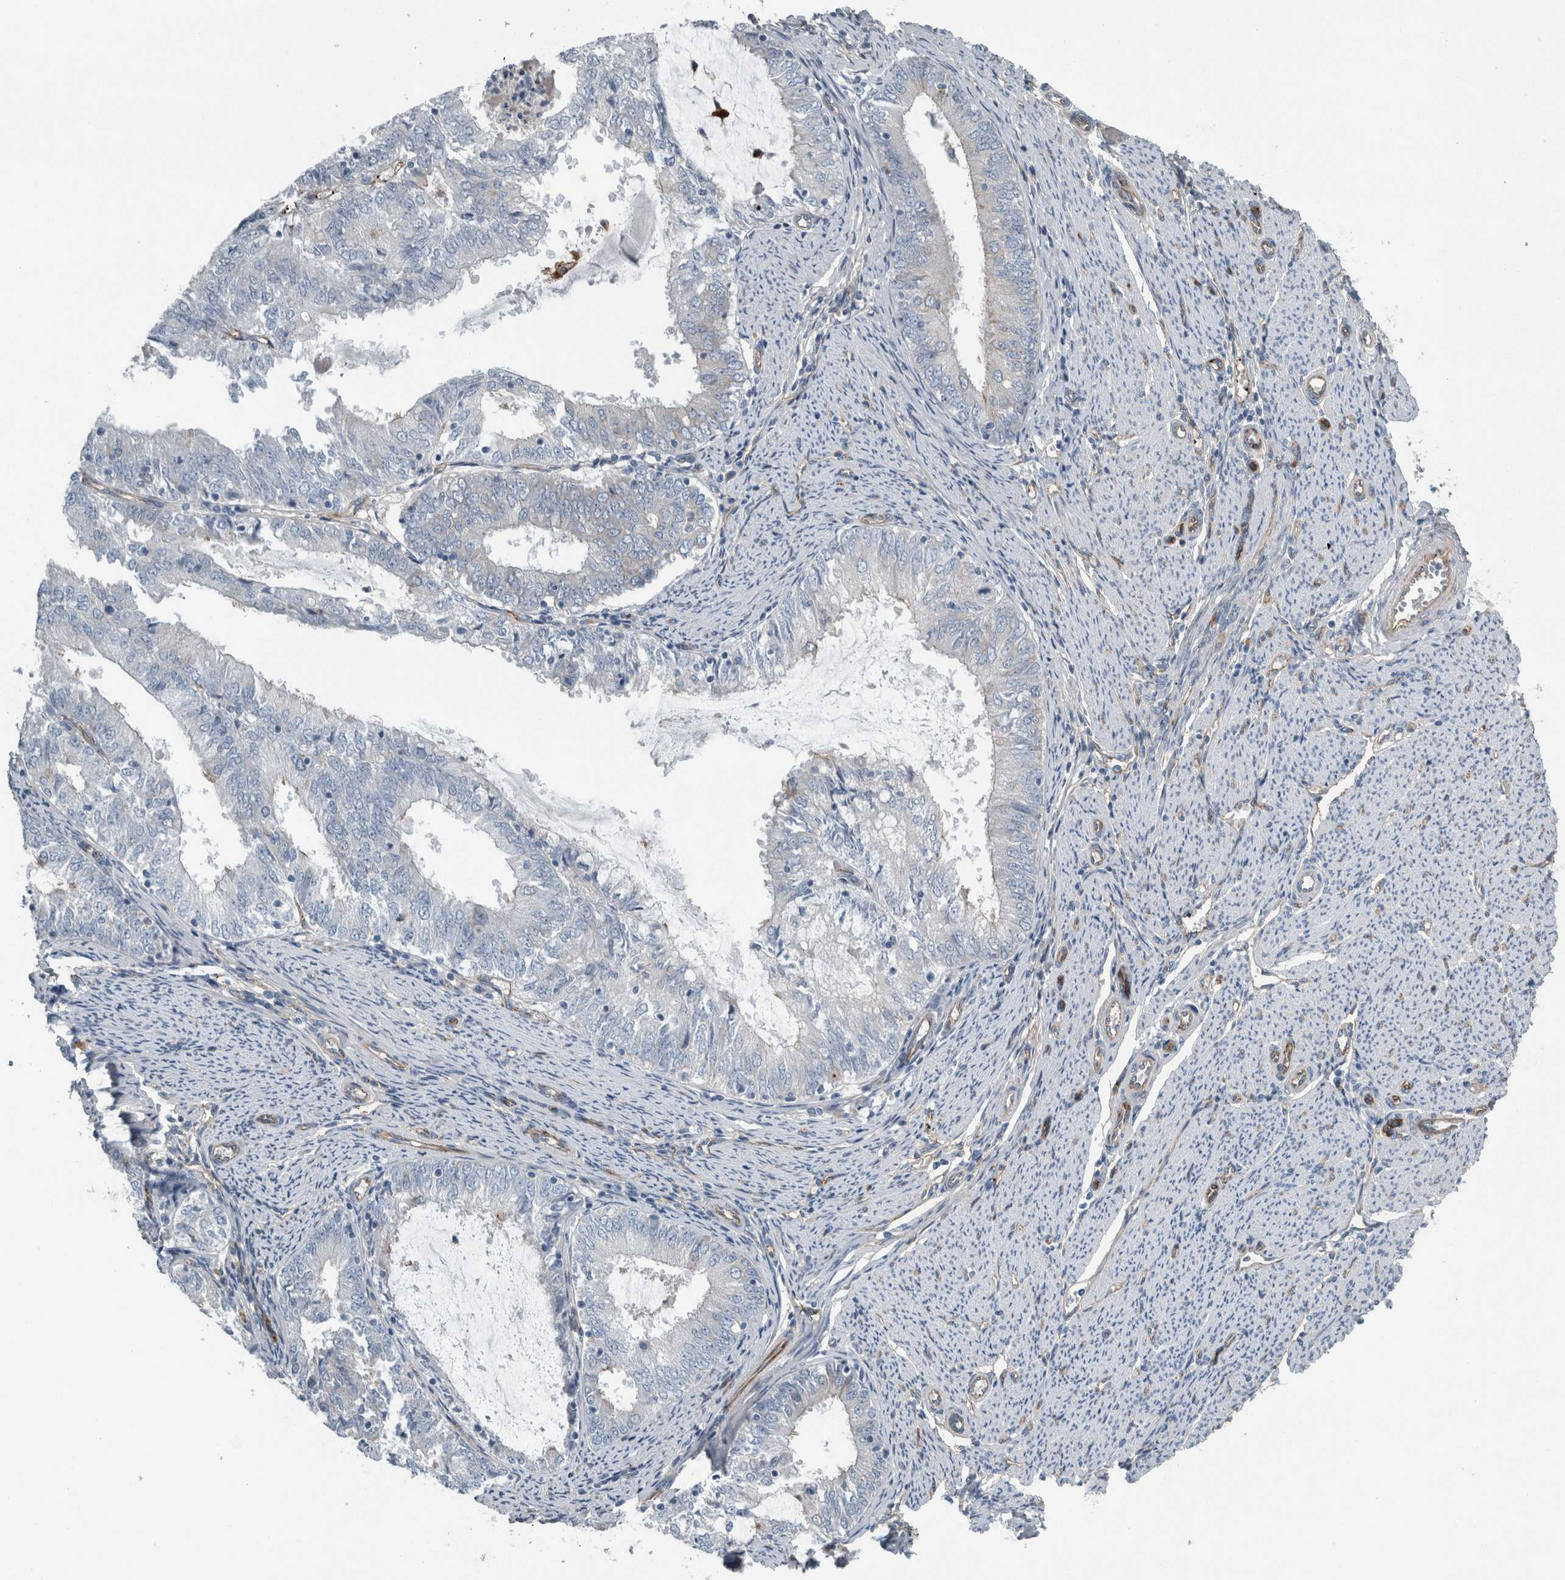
{"staining": {"intensity": "negative", "quantity": "none", "location": "none"}, "tissue": "endometrial cancer", "cell_type": "Tumor cells", "image_type": "cancer", "snomed": [{"axis": "morphology", "description": "Adenocarcinoma, NOS"}, {"axis": "topography", "description": "Endometrium"}], "caption": "The micrograph shows no staining of tumor cells in adenocarcinoma (endometrial).", "gene": "GLT8D2", "patient": {"sex": "female", "age": 57}}